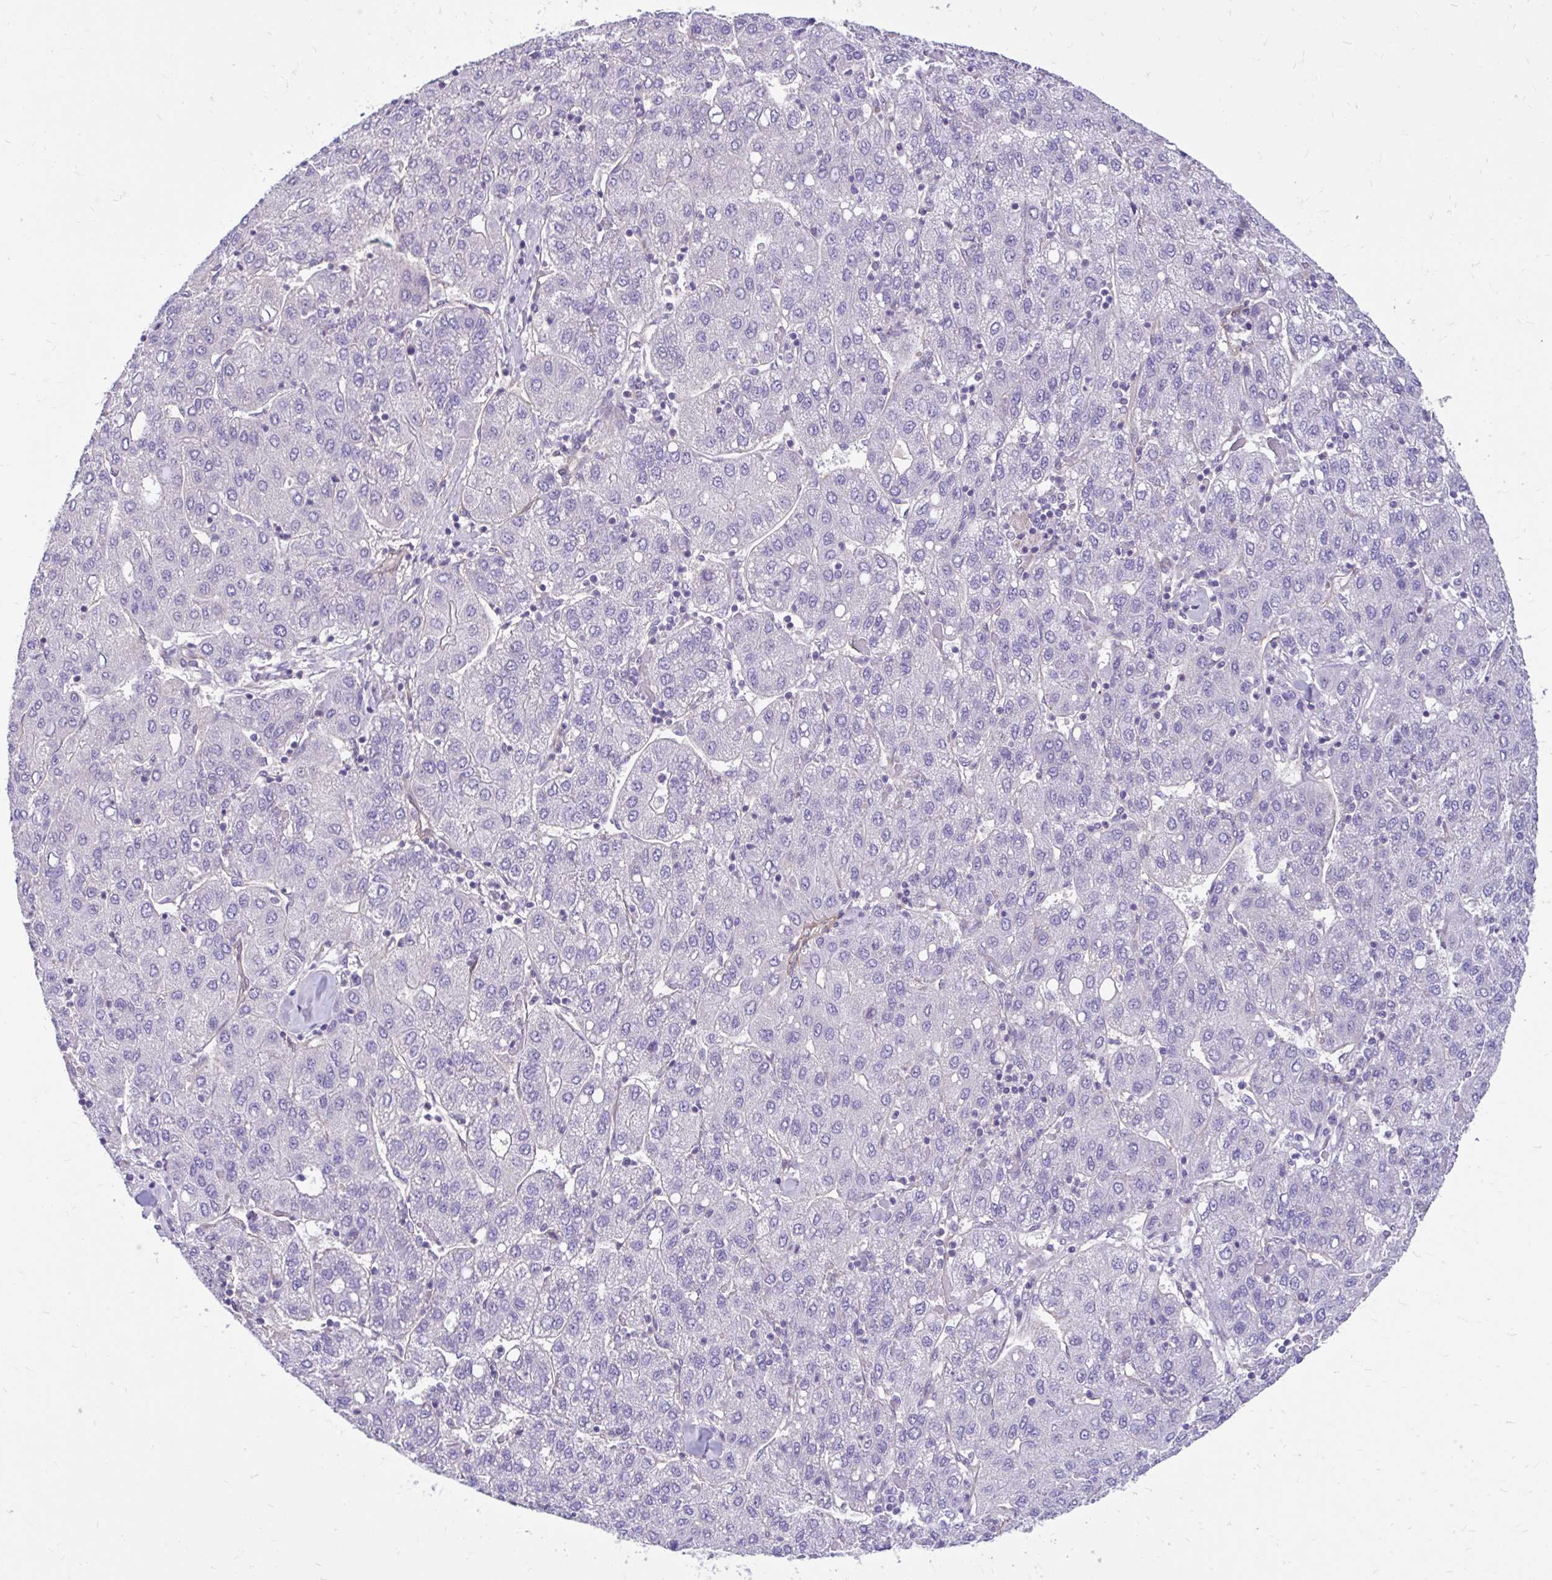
{"staining": {"intensity": "negative", "quantity": "none", "location": "none"}, "tissue": "liver cancer", "cell_type": "Tumor cells", "image_type": "cancer", "snomed": [{"axis": "morphology", "description": "Carcinoma, Hepatocellular, NOS"}, {"axis": "topography", "description": "Liver"}], "caption": "Immunohistochemical staining of human liver cancer reveals no significant expression in tumor cells.", "gene": "ESPNL", "patient": {"sex": "male", "age": 65}}